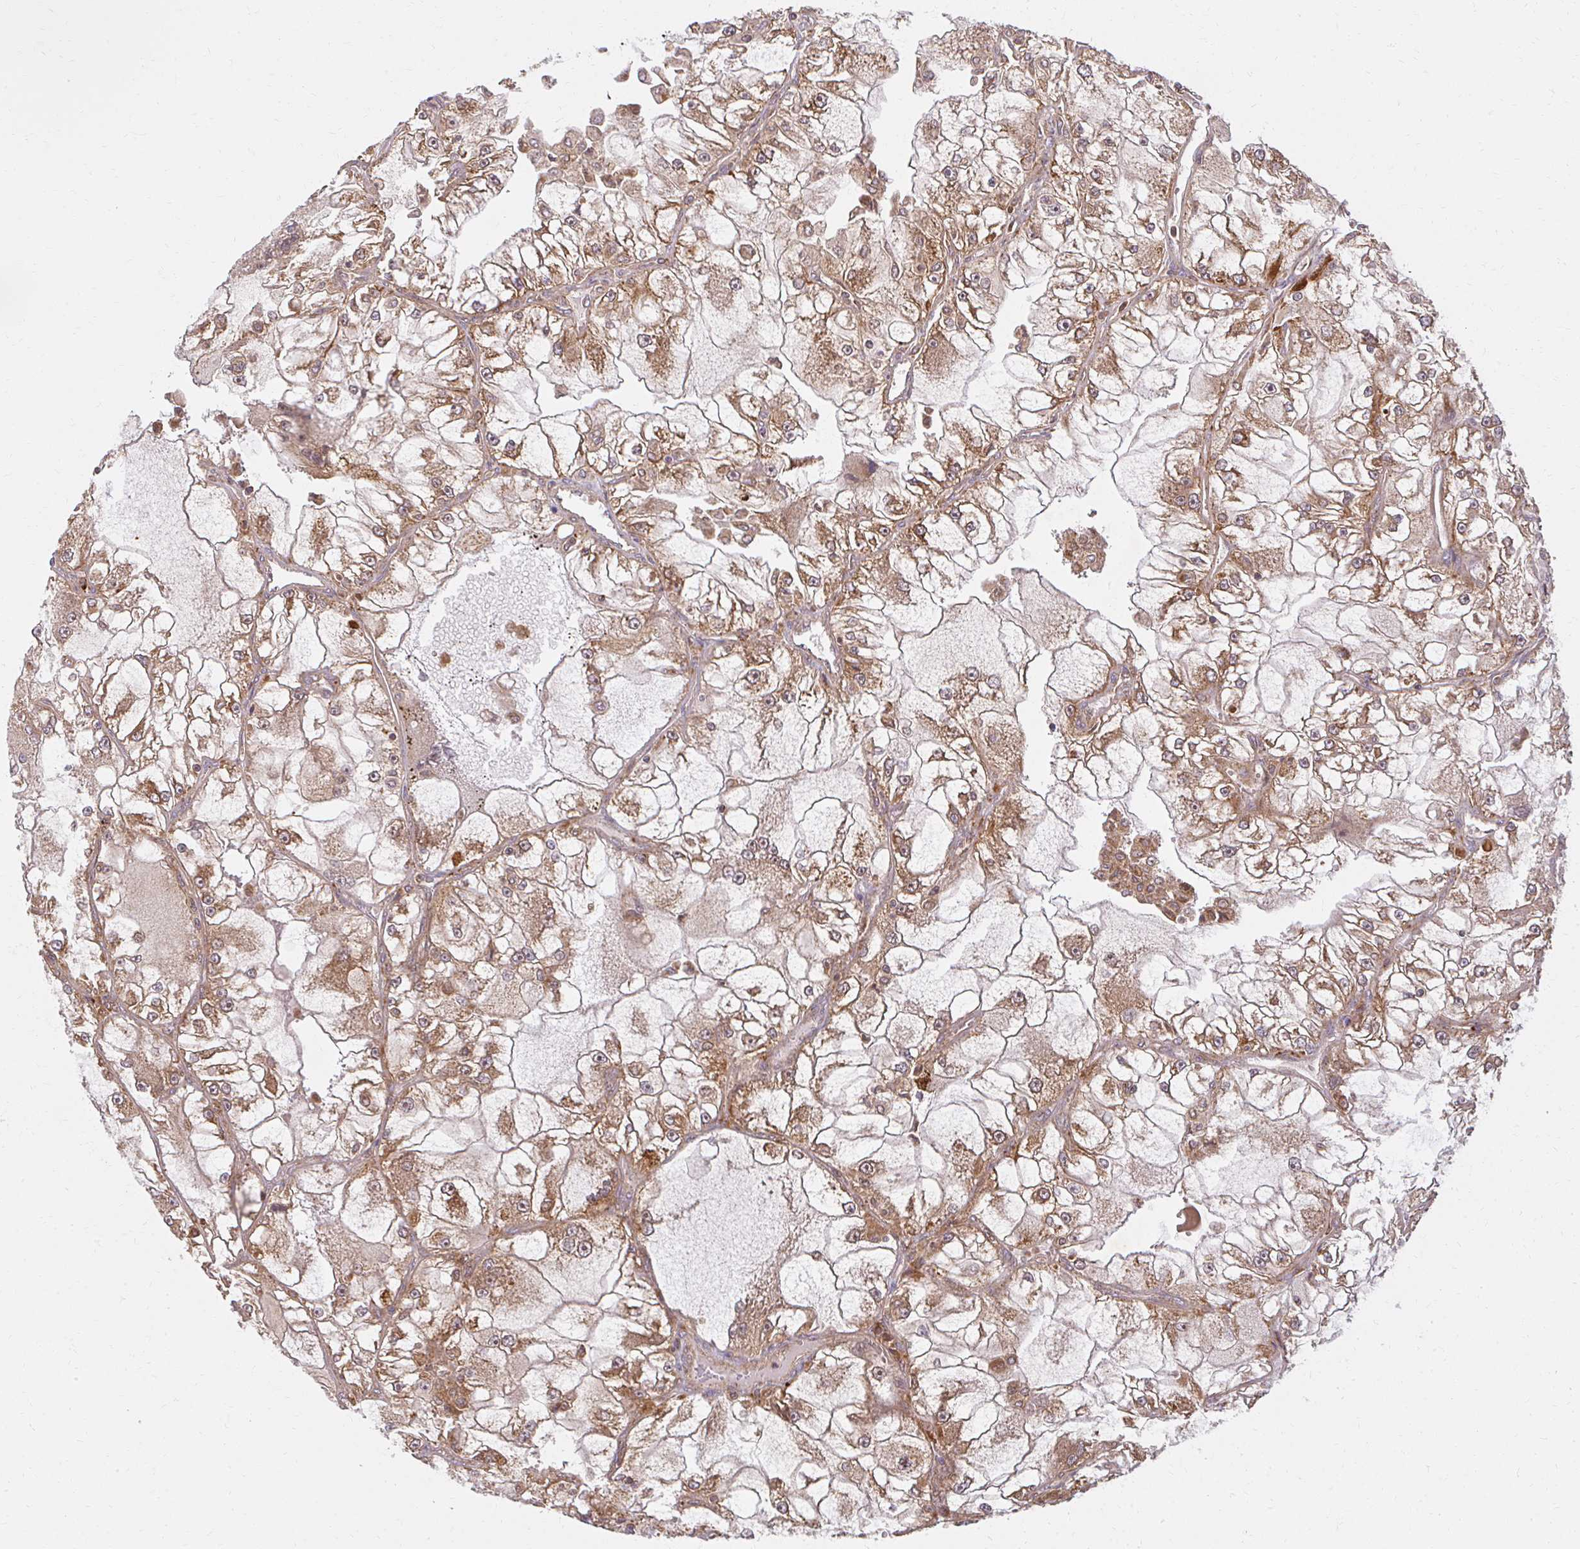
{"staining": {"intensity": "moderate", "quantity": ">75%", "location": "cytoplasmic/membranous"}, "tissue": "renal cancer", "cell_type": "Tumor cells", "image_type": "cancer", "snomed": [{"axis": "morphology", "description": "Adenocarcinoma, NOS"}, {"axis": "topography", "description": "Kidney"}], "caption": "Brown immunohistochemical staining in human adenocarcinoma (renal) exhibits moderate cytoplasmic/membranous expression in approximately >75% of tumor cells.", "gene": "GNS", "patient": {"sex": "female", "age": 72}}